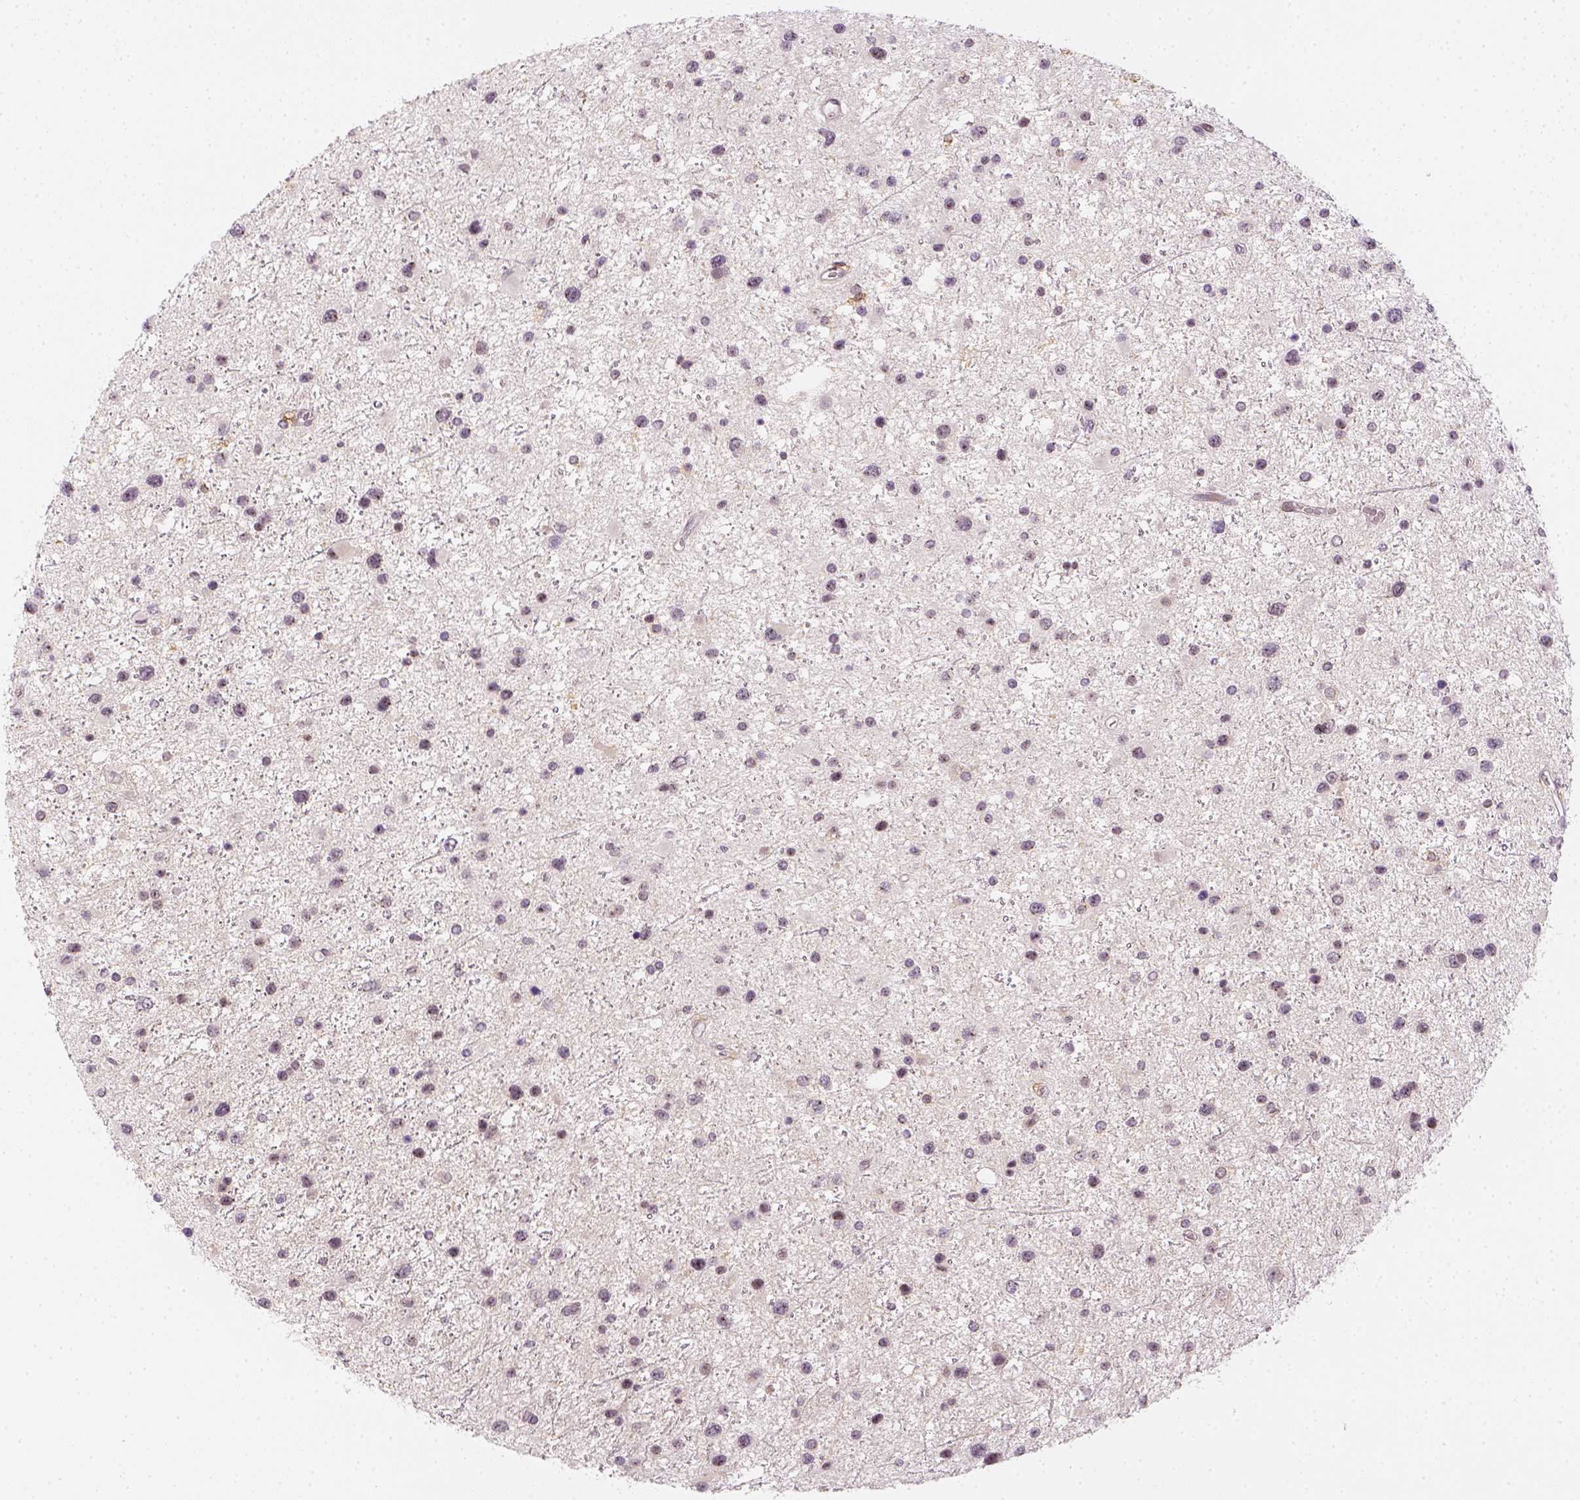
{"staining": {"intensity": "negative", "quantity": "none", "location": "none"}, "tissue": "glioma", "cell_type": "Tumor cells", "image_type": "cancer", "snomed": [{"axis": "morphology", "description": "Glioma, malignant, Low grade"}, {"axis": "topography", "description": "Brain"}], "caption": "Tumor cells show no significant protein staining in glioma.", "gene": "CD14", "patient": {"sex": "female", "age": 32}}